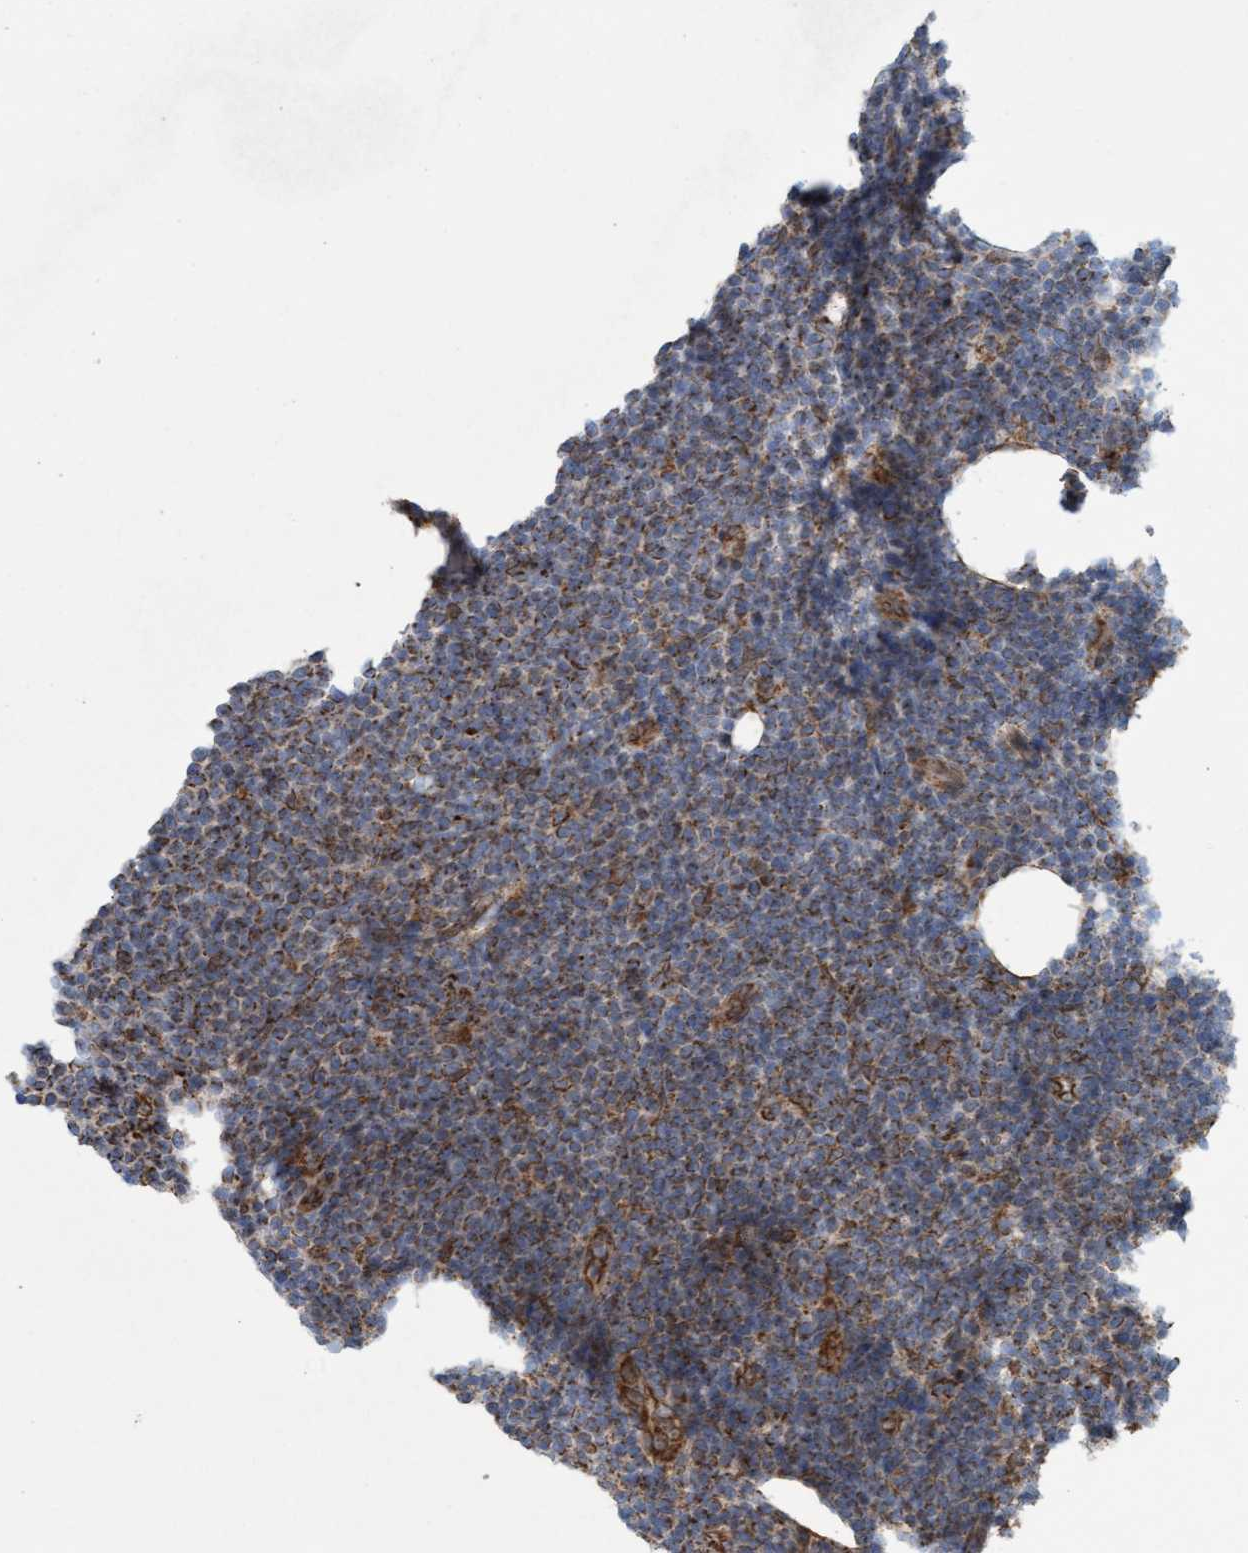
{"staining": {"intensity": "moderate", "quantity": "25%-75%", "location": "cytoplasmic/membranous"}, "tissue": "lymphoma", "cell_type": "Tumor cells", "image_type": "cancer", "snomed": [{"axis": "morphology", "description": "Malignant lymphoma, non-Hodgkin's type, Low grade"}, {"axis": "topography", "description": "Lymph node"}], "caption": "Immunohistochemical staining of human malignant lymphoma, non-Hodgkin's type (low-grade) displays moderate cytoplasmic/membranous protein positivity in about 25%-75% of tumor cells.", "gene": "MRPS23", "patient": {"sex": "male", "age": 66}}